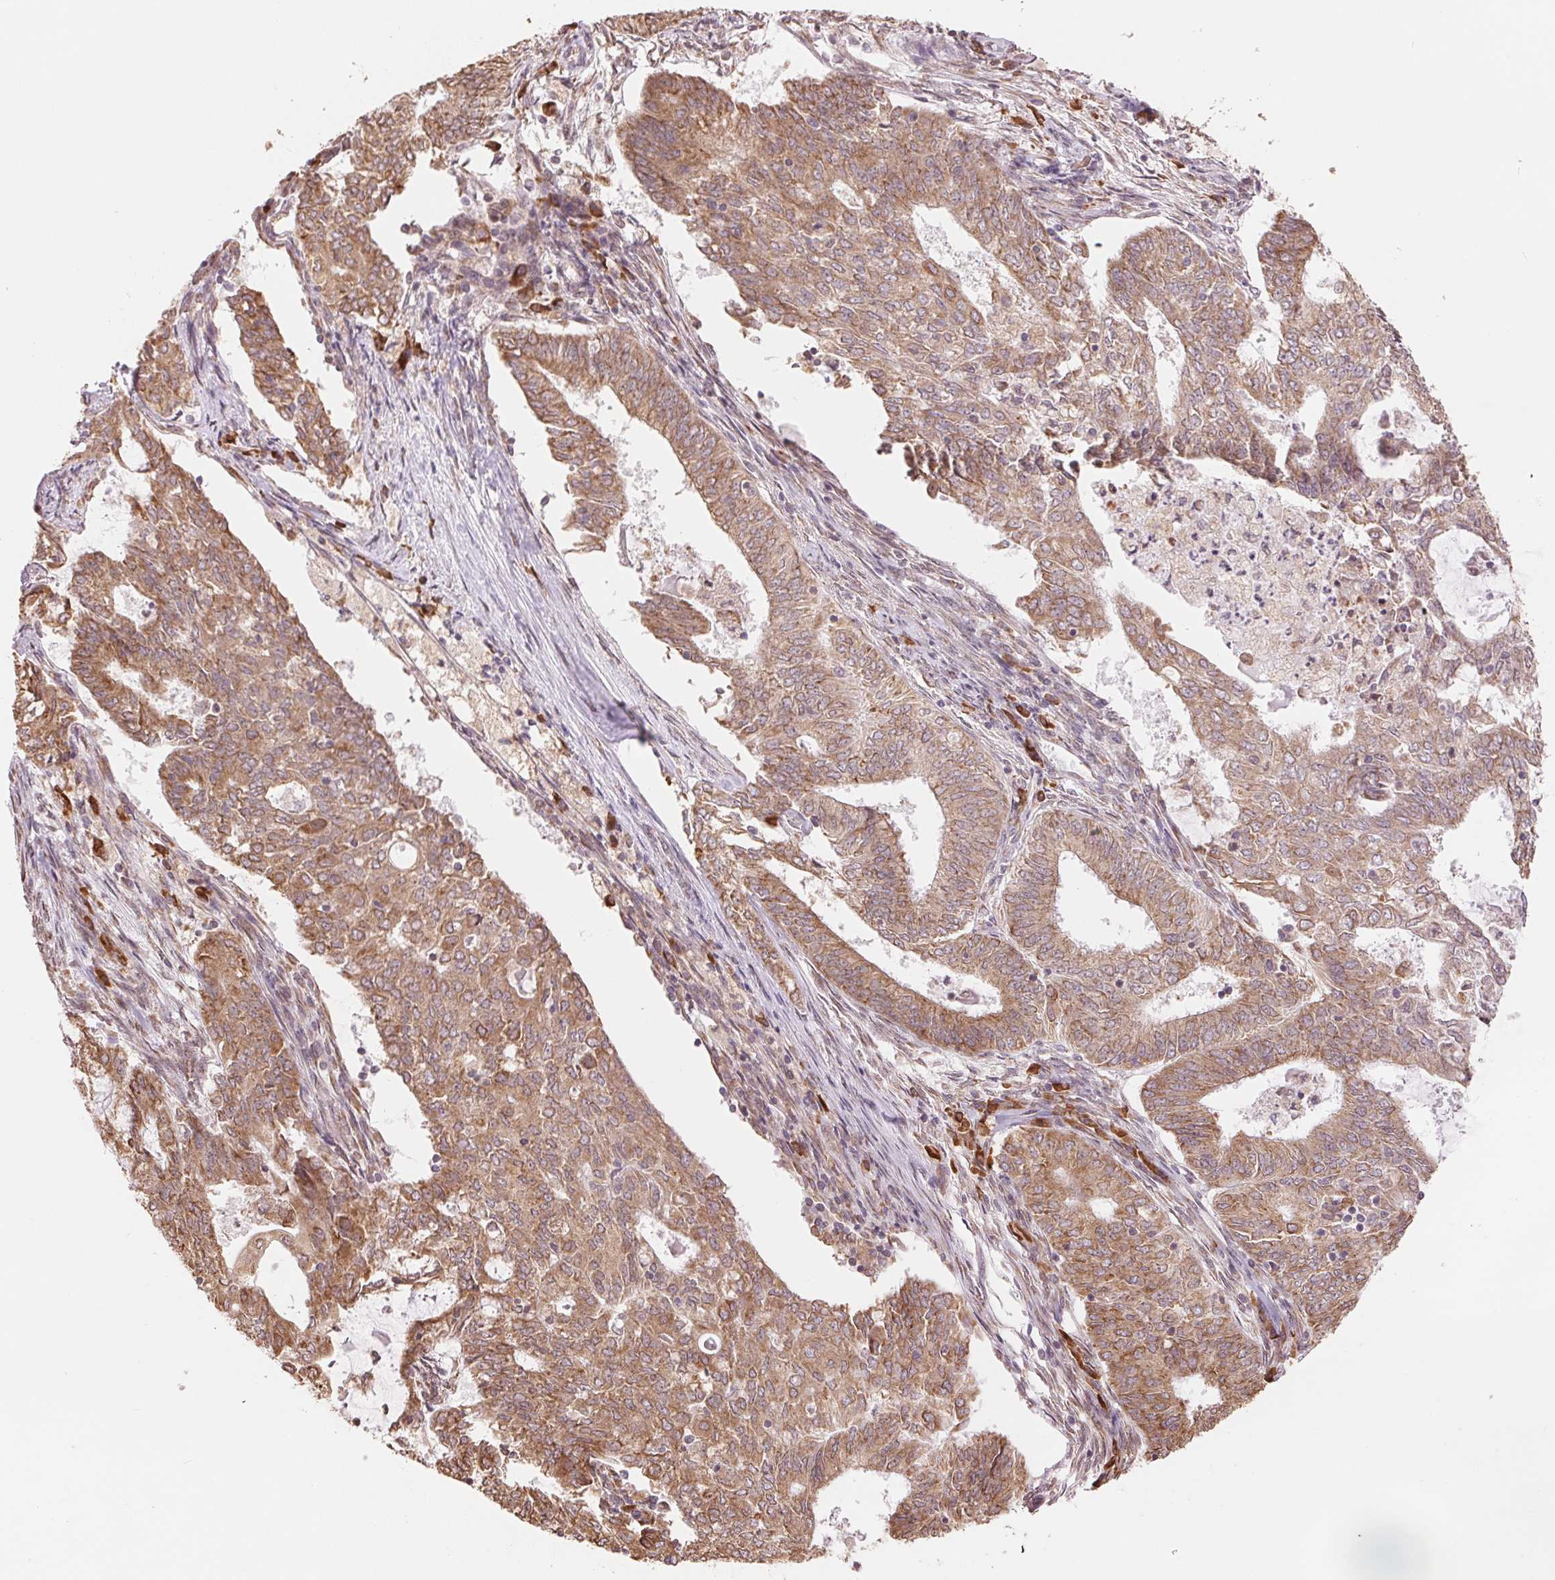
{"staining": {"intensity": "moderate", "quantity": ">75%", "location": "cytoplasmic/membranous"}, "tissue": "endometrial cancer", "cell_type": "Tumor cells", "image_type": "cancer", "snomed": [{"axis": "morphology", "description": "Adenocarcinoma, NOS"}, {"axis": "topography", "description": "Endometrium"}], "caption": "Immunohistochemistry (IHC) micrograph of neoplastic tissue: adenocarcinoma (endometrial) stained using immunohistochemistry (IHC) exhibits medium levels of moderate protein expression localized specifically in the cytoplasmic/membranous of tumor cells, appearing as a cytoplasmic/membranous brown color.", "gene": "RPN1", "patient": {"sex": "female", "age": 62}}